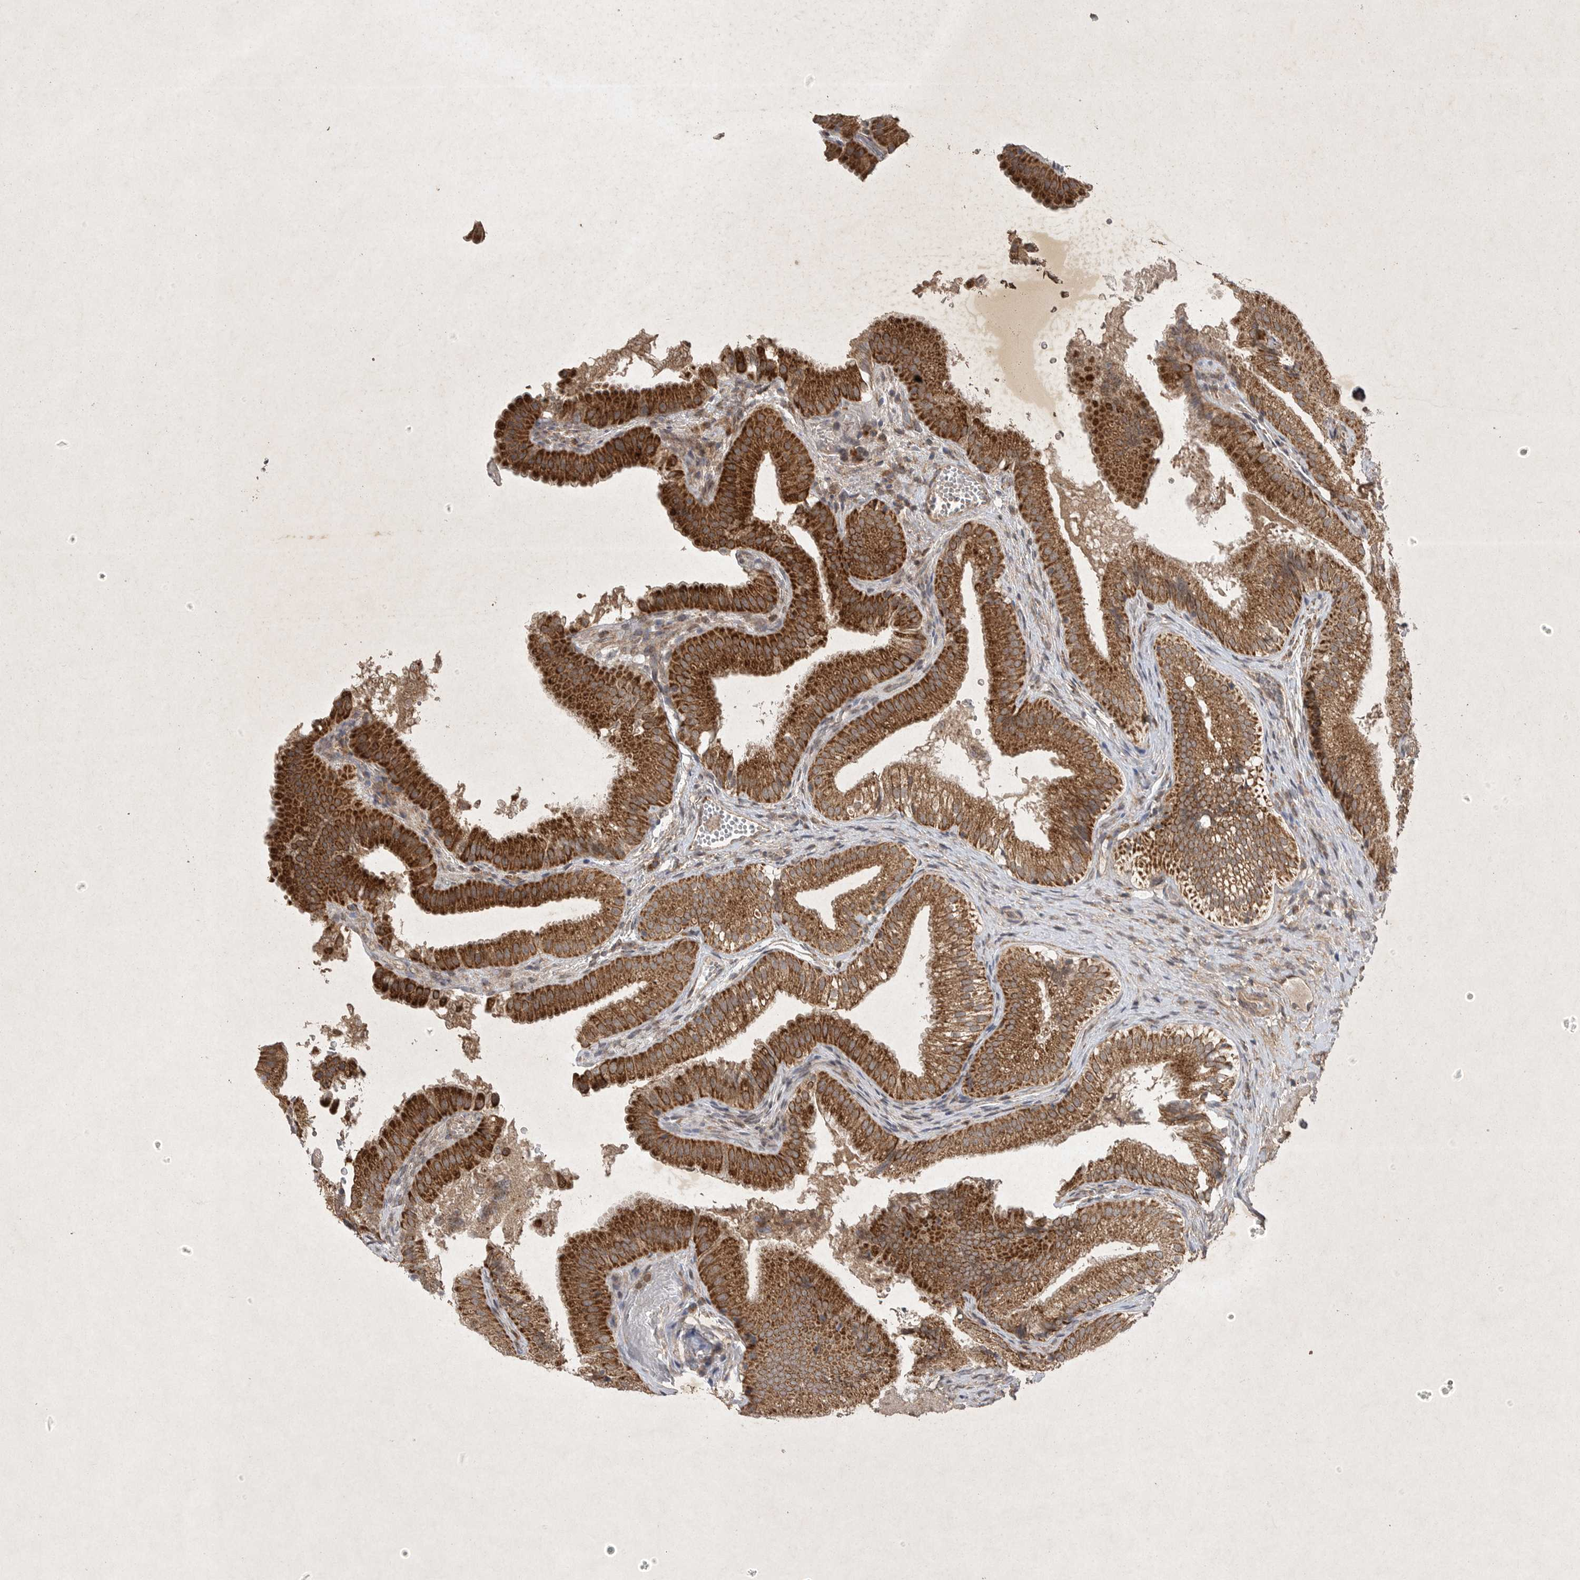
{"staining": {"intensity": "strong", "quantity": ">75%", "location": "cytoplasmic/membranous"}, "tissue": "gallbladder", "cell_type": "Glandular cells", "image_type": "normal", "snomed": [{"axis": "morphology", "description": "Normal tissue, NOS"}, {"axis": "topography", "description": "Gallbladder"}], "caption": "IHC (DAB) staining of benign gallbladder displays strong cytoplasmic/membranous protein positivity in about >75% of glandular cells.", "gene": "DDR1", "patient": {"sex": "female", "age": 30}}